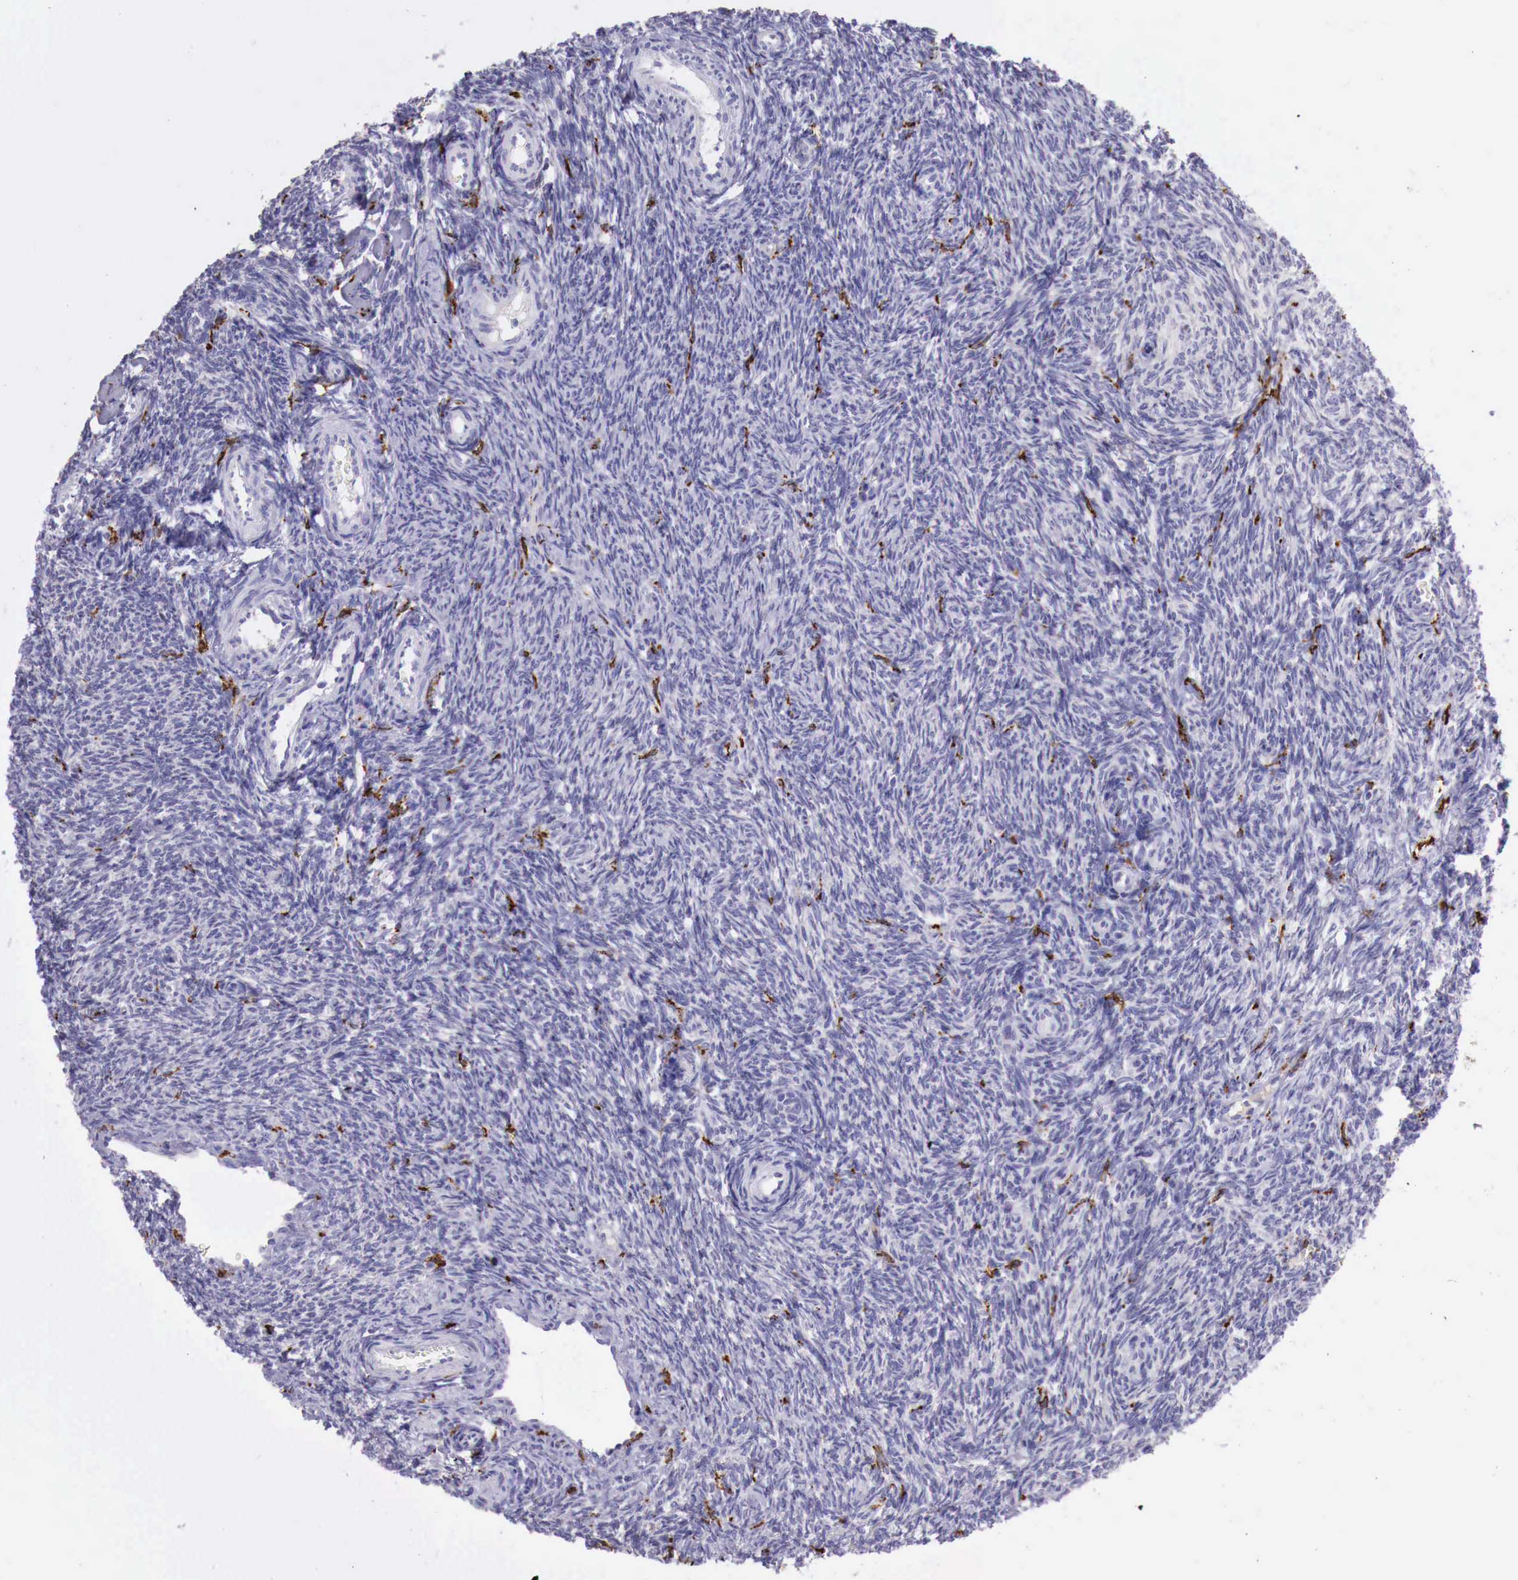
{"staining": {"intensity": "negative", "quantity": "none", "location": "none"}, "tissue": "ovary", "cell_type": "Ovarian stroma cells", "image_type": "normal", "snomed": [{"axis": "morphology", "description": "Normal tissue, NOS"}, {"axis": "topography", "description": "Ovary"}], "caption": "Ovarian stroma cells are negative for brown protein staining in unremarkable ovary. (DAB (3,3'-diaminobenzidine) immunohistochemistry visualized using brightfield microscopy, high magnification).", "gene": "MSR1", "patient": {"sex": "female", "age": 32}}